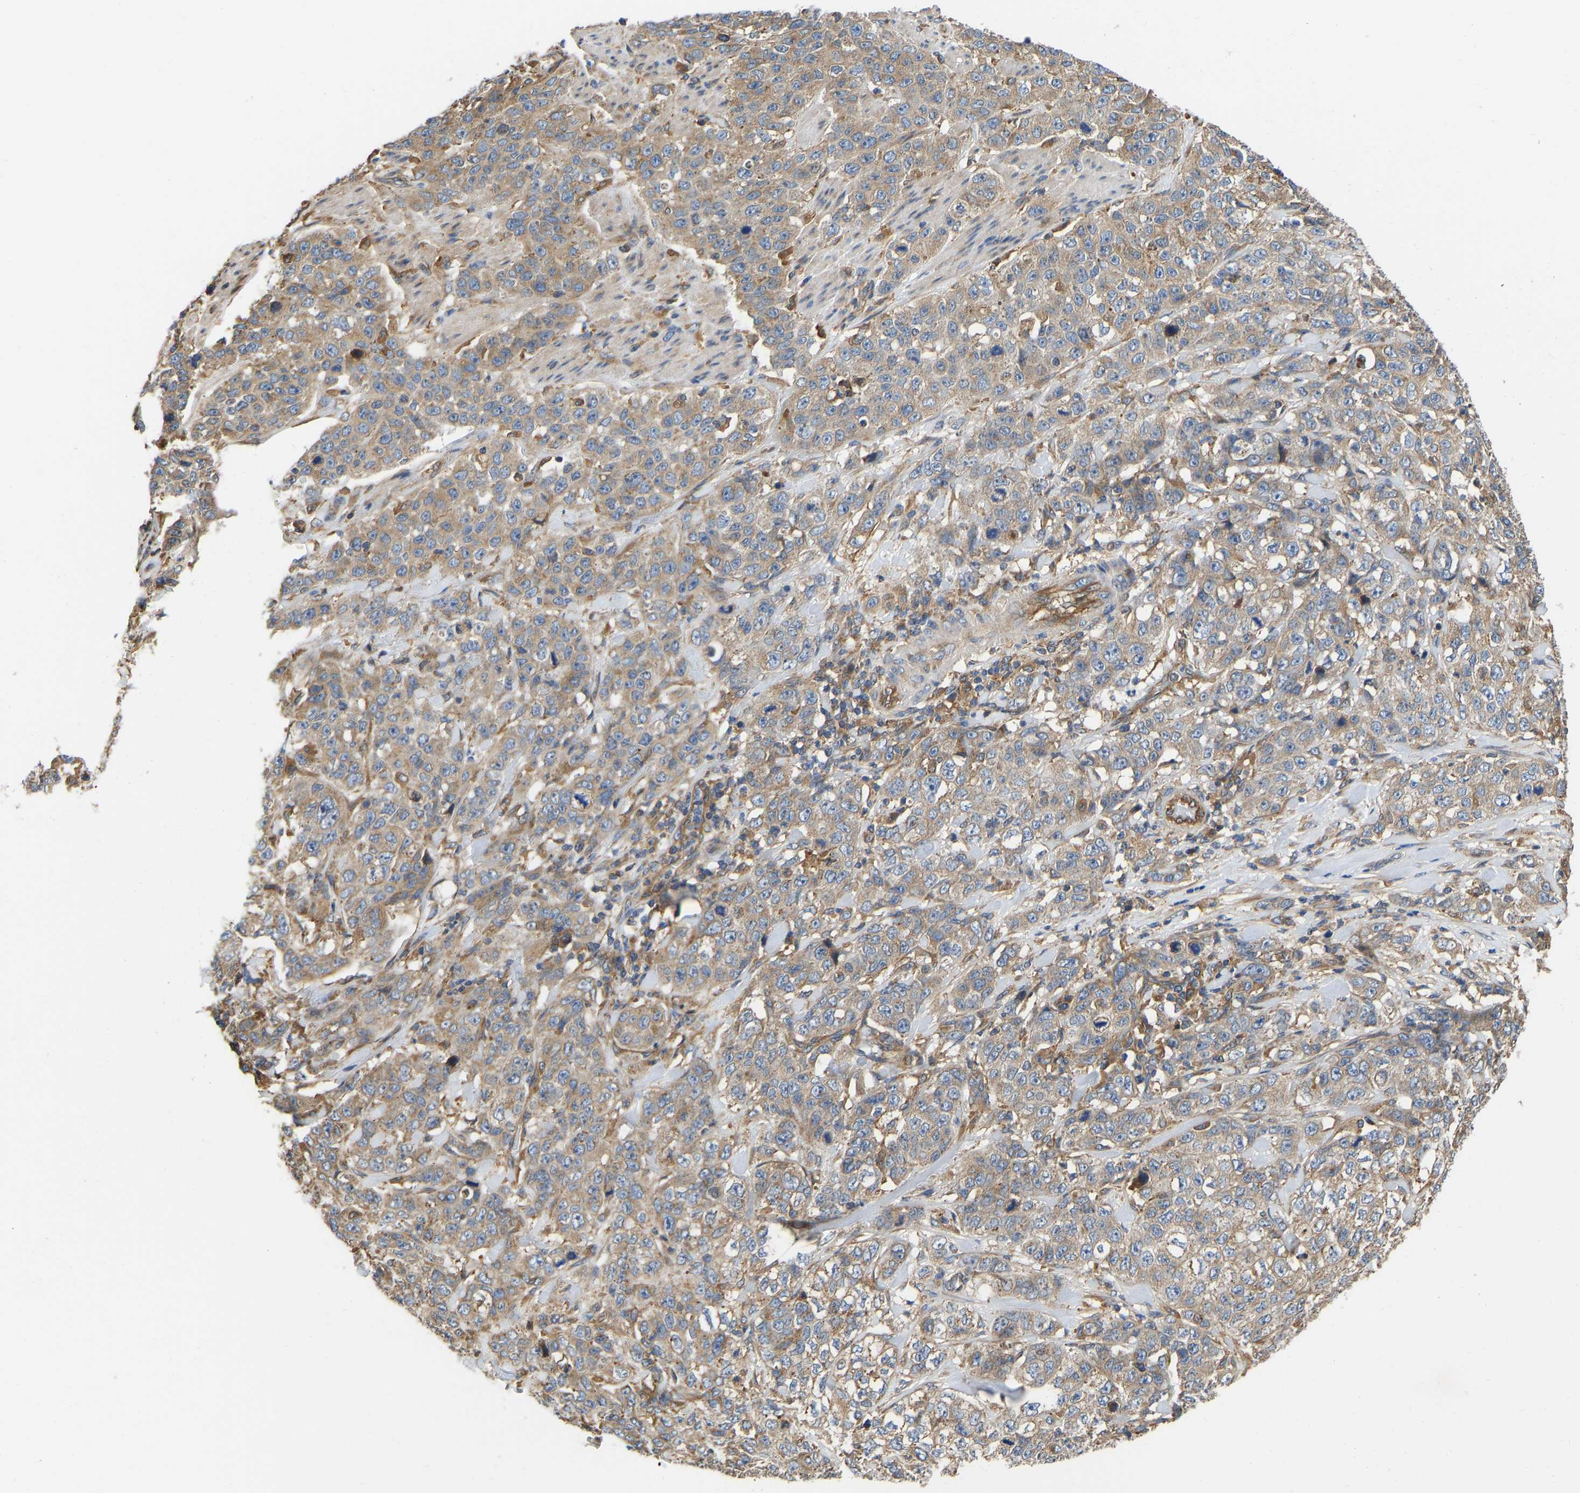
{"staining": {"intensity": "weak", "quantity": ">75%", "location": "cytoplasmic/membranous"}, "tissue": "stomach cancer", "cell_type": "Tumor cells", "image_type": "cancer", "snomed": [{"axis": "morphology", "description": "Adenocarcinoma, NOS"}, {"axis": "topography", "description": "Stomach"}], "caption": "A low amount of weak cytoplasmic/membranous staining is seen in approximately >75% of tumor cells in stomach cancer tissue. Immunohistochemistry stains the protein in brown and the nuclei are stained blue.", "gene": "FLNB", "patient": {"sex": "male", "age": 48}}